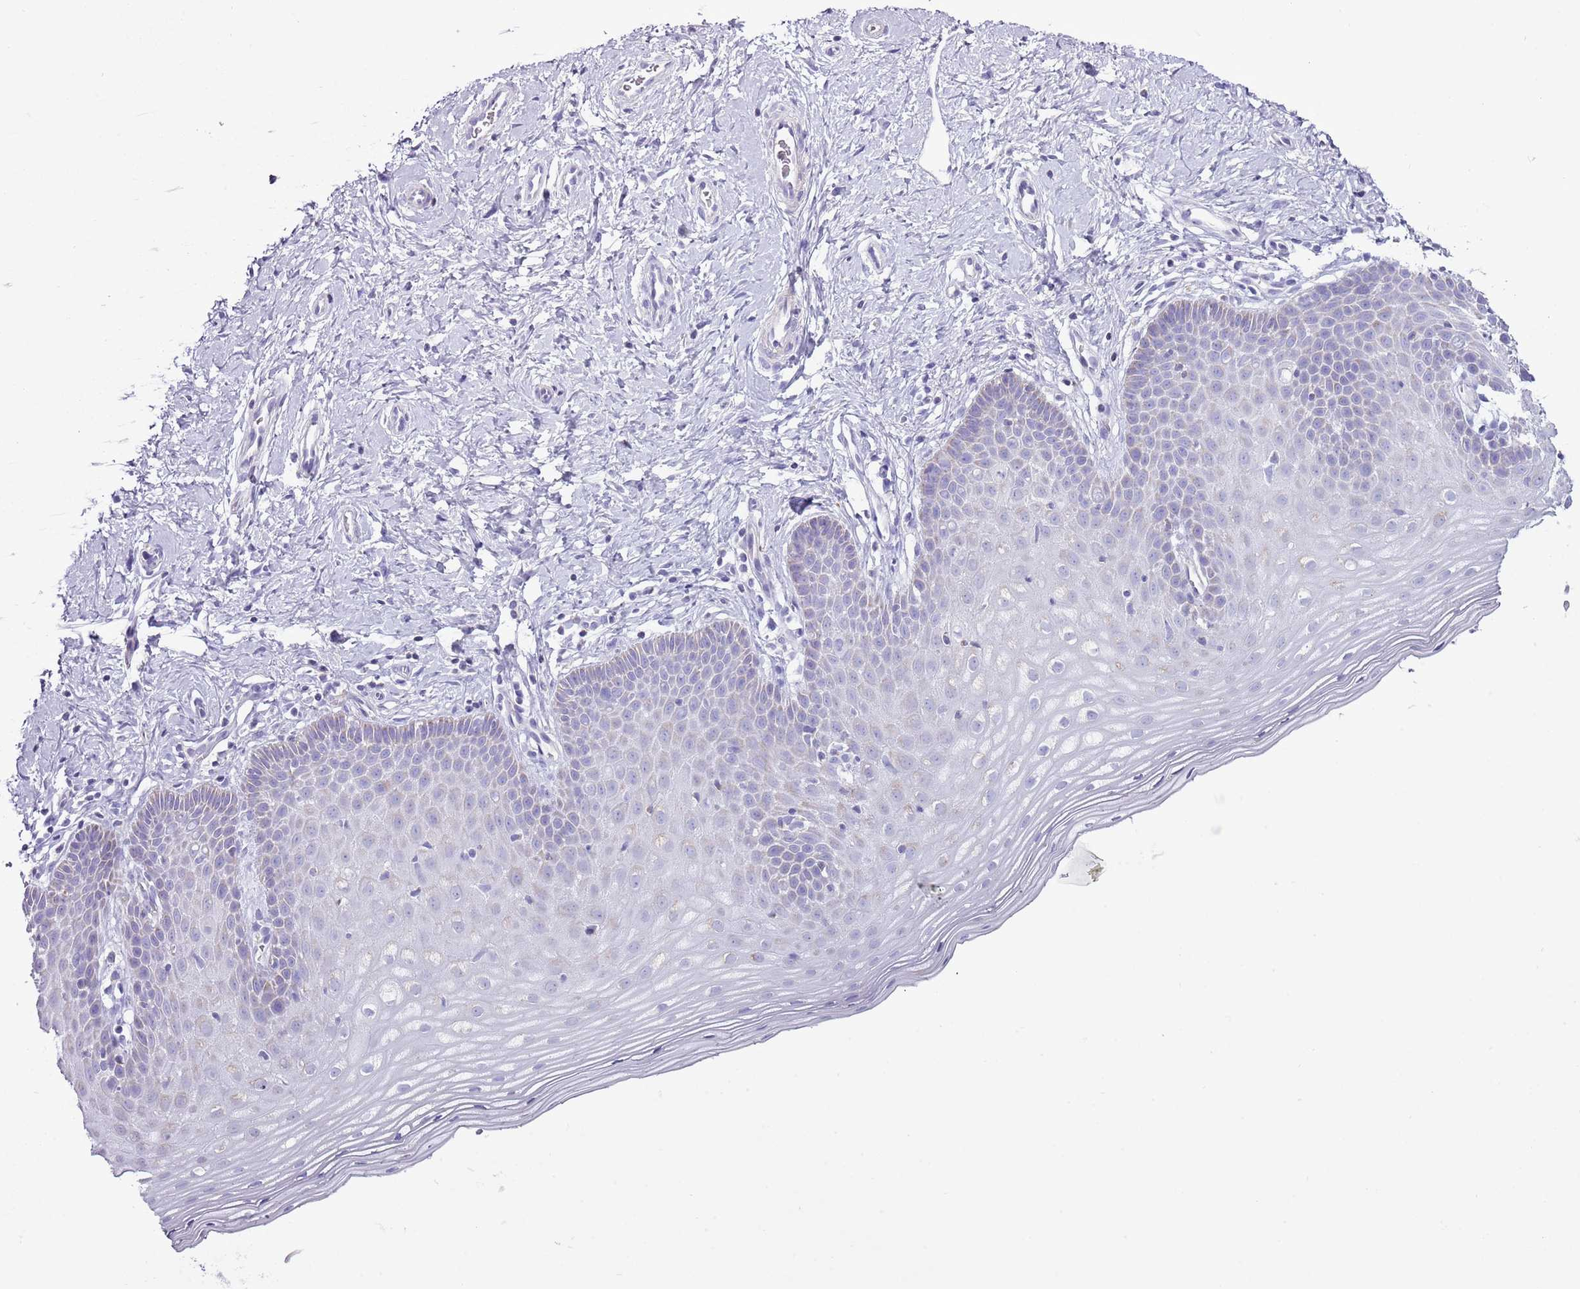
{"staining": {"intensity": "negative", "quantity": "none", "location": "none"}, "tissue": "cervix", "cell_type": "Glandular cells", "image_type": "normal", "snomed": [{"axis": "morphology", "description": "Normal tissue, NOS"}, {"axis": "topography", "description": "Cervix"}], "caption": "IHC histopathology image of unremarkable human cervix stained for a protein (brown), which shows no expression in glandular cells. Nuclei are stained in blue.", "gene": "SLC23A1", "patient": {"sex": "female", "age": 36}}